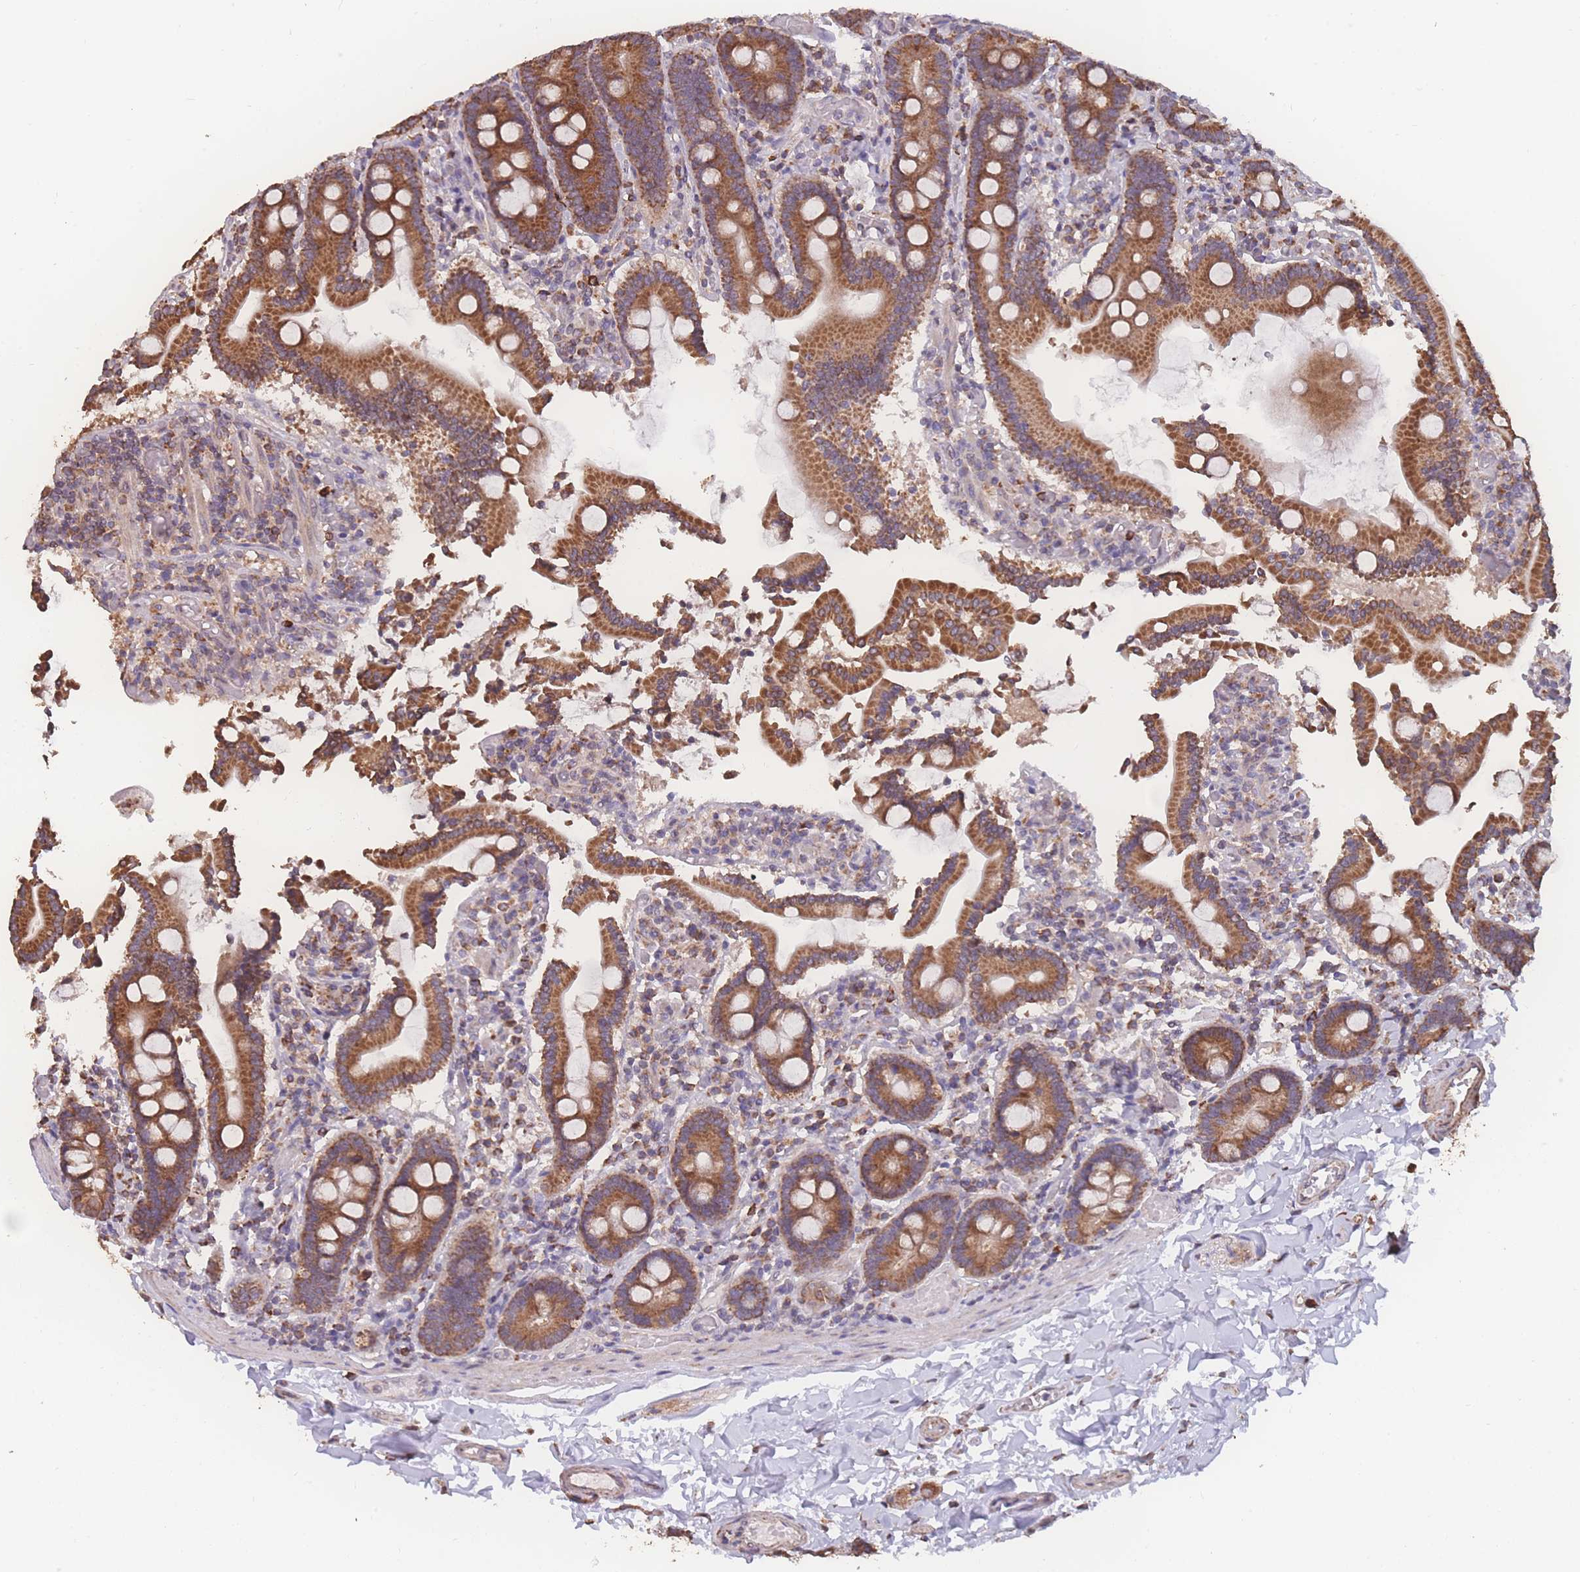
{"staining": {"intensity": "strong", "quantity": ">75%", "location": "cytoplasmic/membranous"}, "tissue": "duodenum", "cell_type": "Glandular cells", "image_type": "normal", "snomed": [{"axis": "morphology", "description": "Normal tissue, NOS"}, {"axis": "topography", "description": "Duodenum"}], "caption": "Duodenum stained with immunohistochemistry displays strong cytoplasmic/membranous expression in about >75% of glandular cells.", "gene": "SGSM3", "patient": {"sex": "male", "age": 55}}